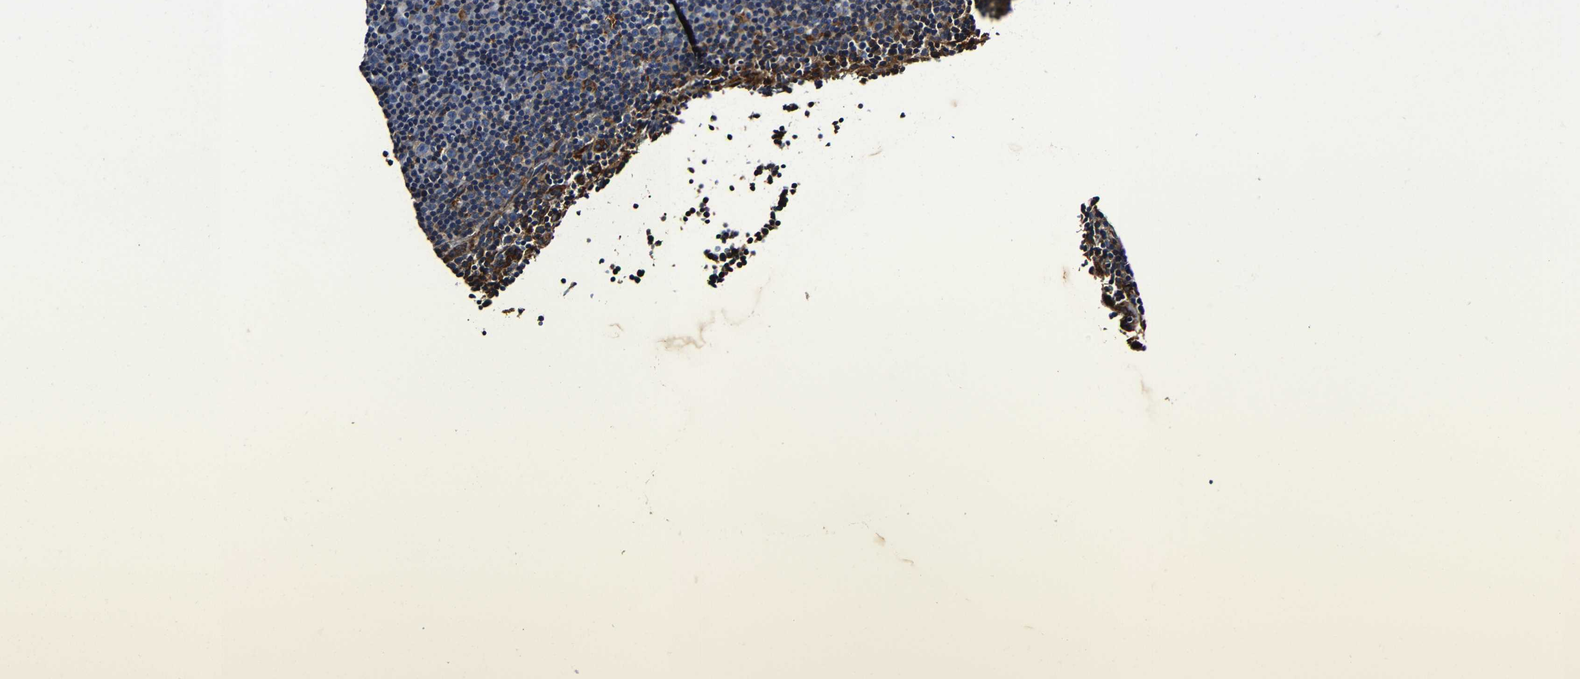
{"staining": {"intensity": "negative", "quantity": "none", "location": "none"}, "tissue": "lymphoma", "cell_type": "Tumor cells", "image_type": "cancer", "snomed": [{"axis": "morphology", "description": "Malignant lymphoma, non-Hodgkin's type, Low grade"}, {"axis": "topography", "description": "Lymph node"}], "caption": "The IHC photomicrograph has no significant expression in tumor cells of low-grade malignant lymphoma, non-Hodgkin's type tissue. (IHC, brightfield microscopy, high magnification).", "gene": "RRBP1", "patient": {"sex": "female", "age": 67}}